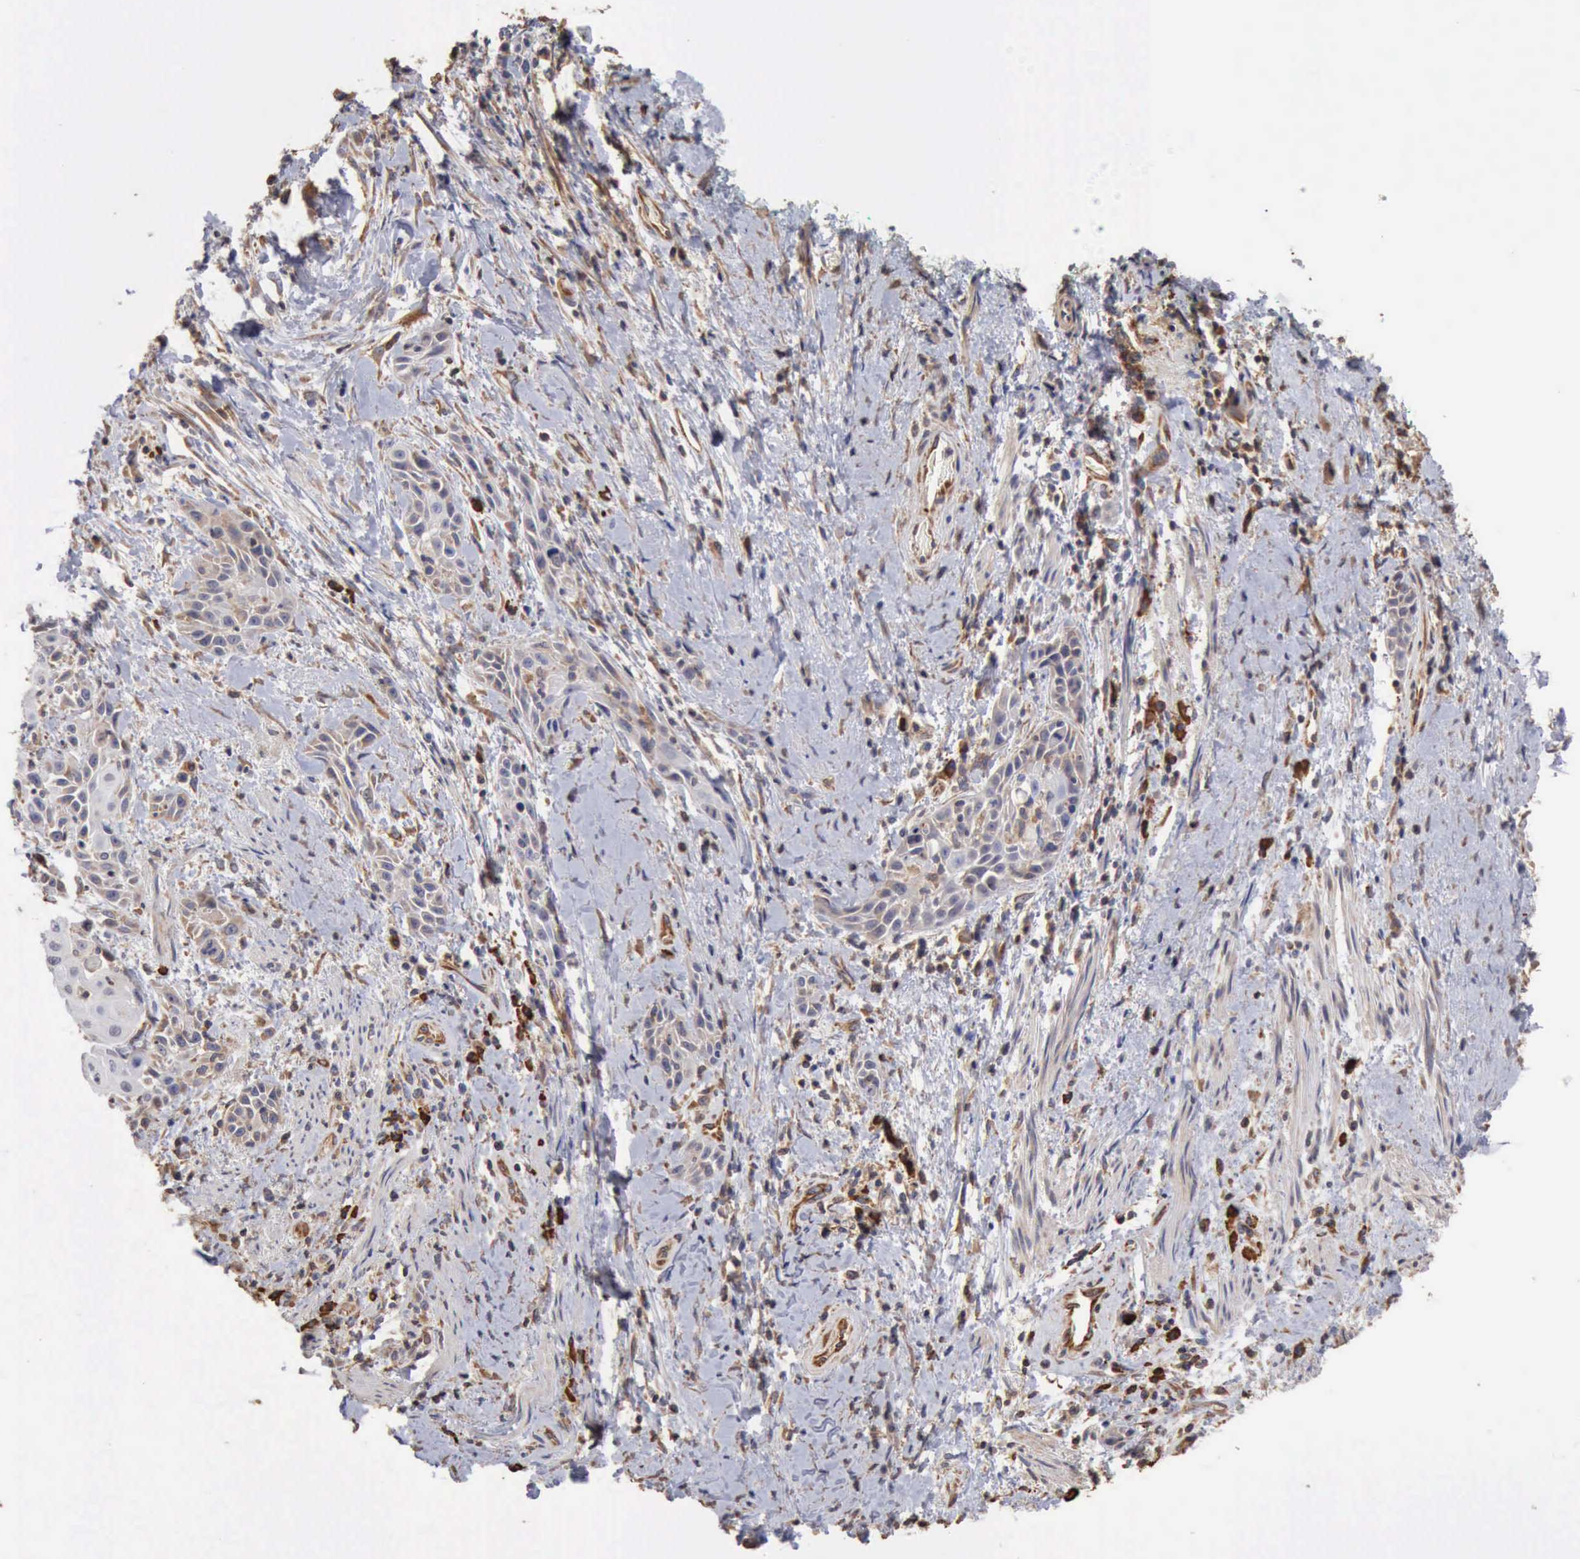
{"staining": {"intensity": "weak", "quantity": "<25%", "location": "cytoplasmic/membranous"}, "tissue": "skin cancer", "cell_type": "Tumor cells", "image_type": "cancer", "snomed": [{"axis": "morphology", "description": "Squamous cell carcinoma, NOS"}, {"axis": "topography", "description": "Skin"}, {"axis": "topography", "description": "Anal"}], "caption": "DAB immunohistochemical staining of squamous cell carcinoma (skin) displays no significant expression in tumor cells. (IHC, brightfield microscopy, high magnification).", "gene": "GPR101", "patient": {"sex": "male", "age": 64}}